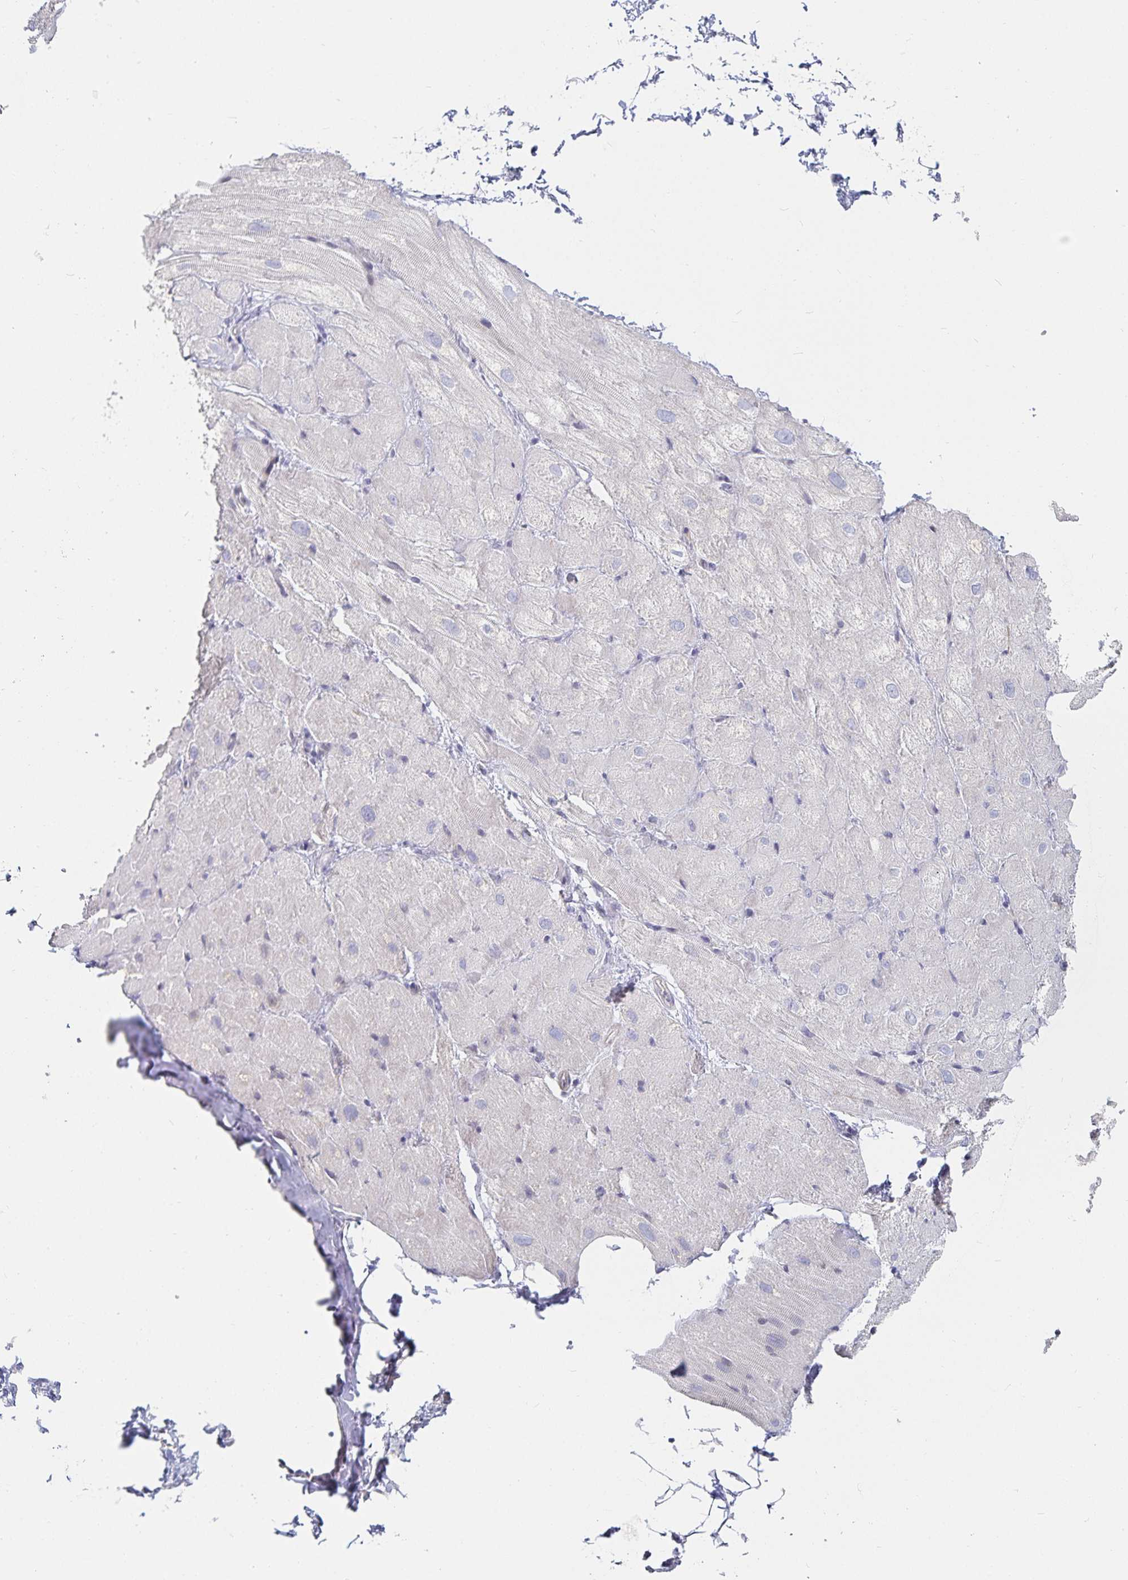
{"staining": {"intensity": "negative", "quantity": "none", "location": "none"}, "tissue": "heart muscle", "cell_type": "Cardiomyocytes", "image_type": "normal", "snomed": [{"axis": "morphology", "description": "Normal tissue, NOS"}, {"axis": "topography", "description": "Heart"}], "caption": "This image is of normal heart muscle stained with IHC to label a protein in brown with the nuclei are counter-stained blue. There is no expression in cardiomyocytes.", "gene": "S100G", "patient": {"sex": "male", "age": 62}}